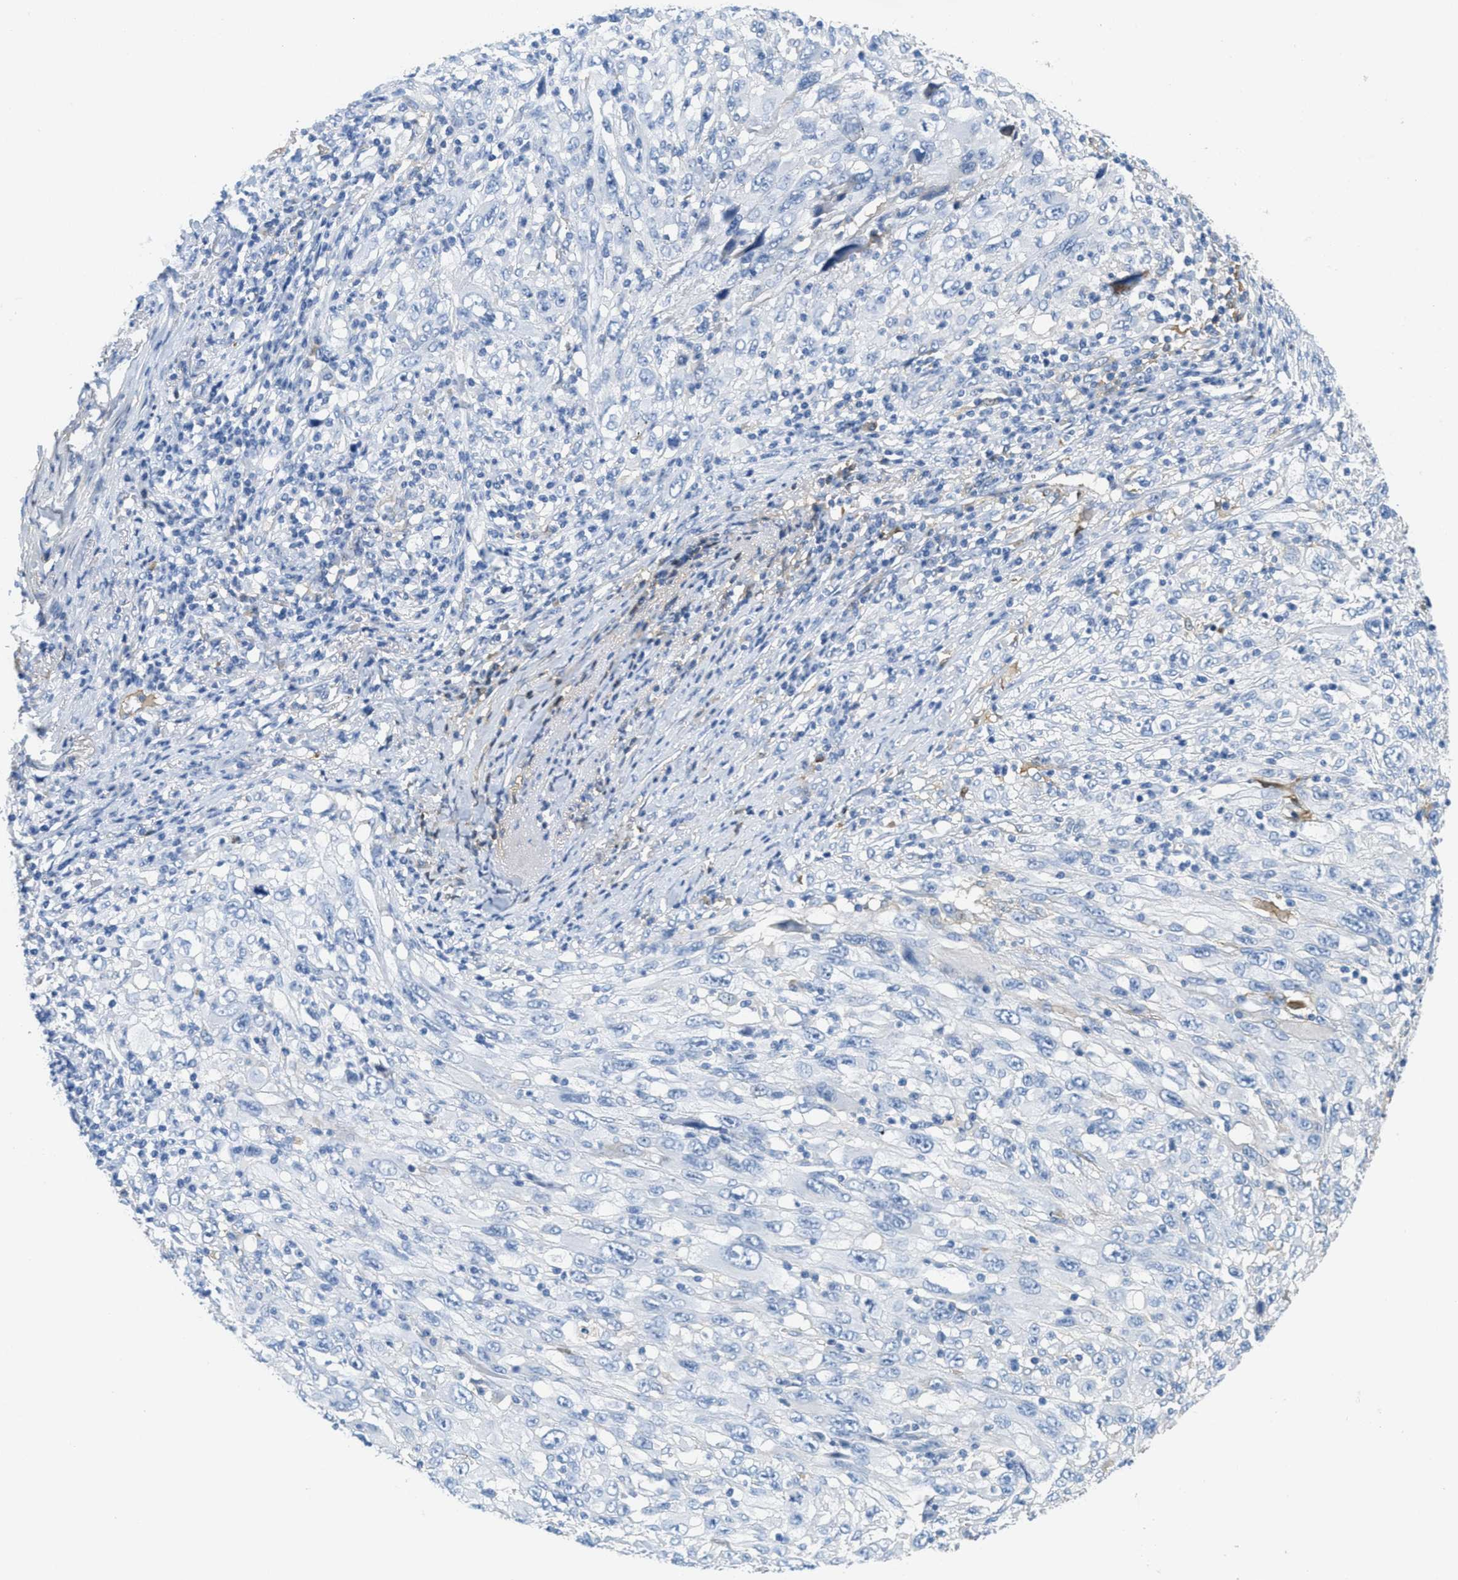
{"staining": {"intensity": "negative", "quantity": "none", "location": "none"}, "tissue": "melanoma", "cell_type": "Tumor cells", "image_type": "cancer", "snomed": [{"axis": "morphology", "description": "Malignant melanoma, Metastatic site"}, {"axis": "topography", "description": "Skin"}], "caption": "An image of human malignant melanoma (metastatic site) is negative for staining in tumor cells. The staining was performed using DAB to visualize the protein expression in brown, while the nuclei were stained in blue with hematoxylin (Magnification: 20x).", "gene": "SERPINA1", "patient": {"sex": "female", "age": 56}}